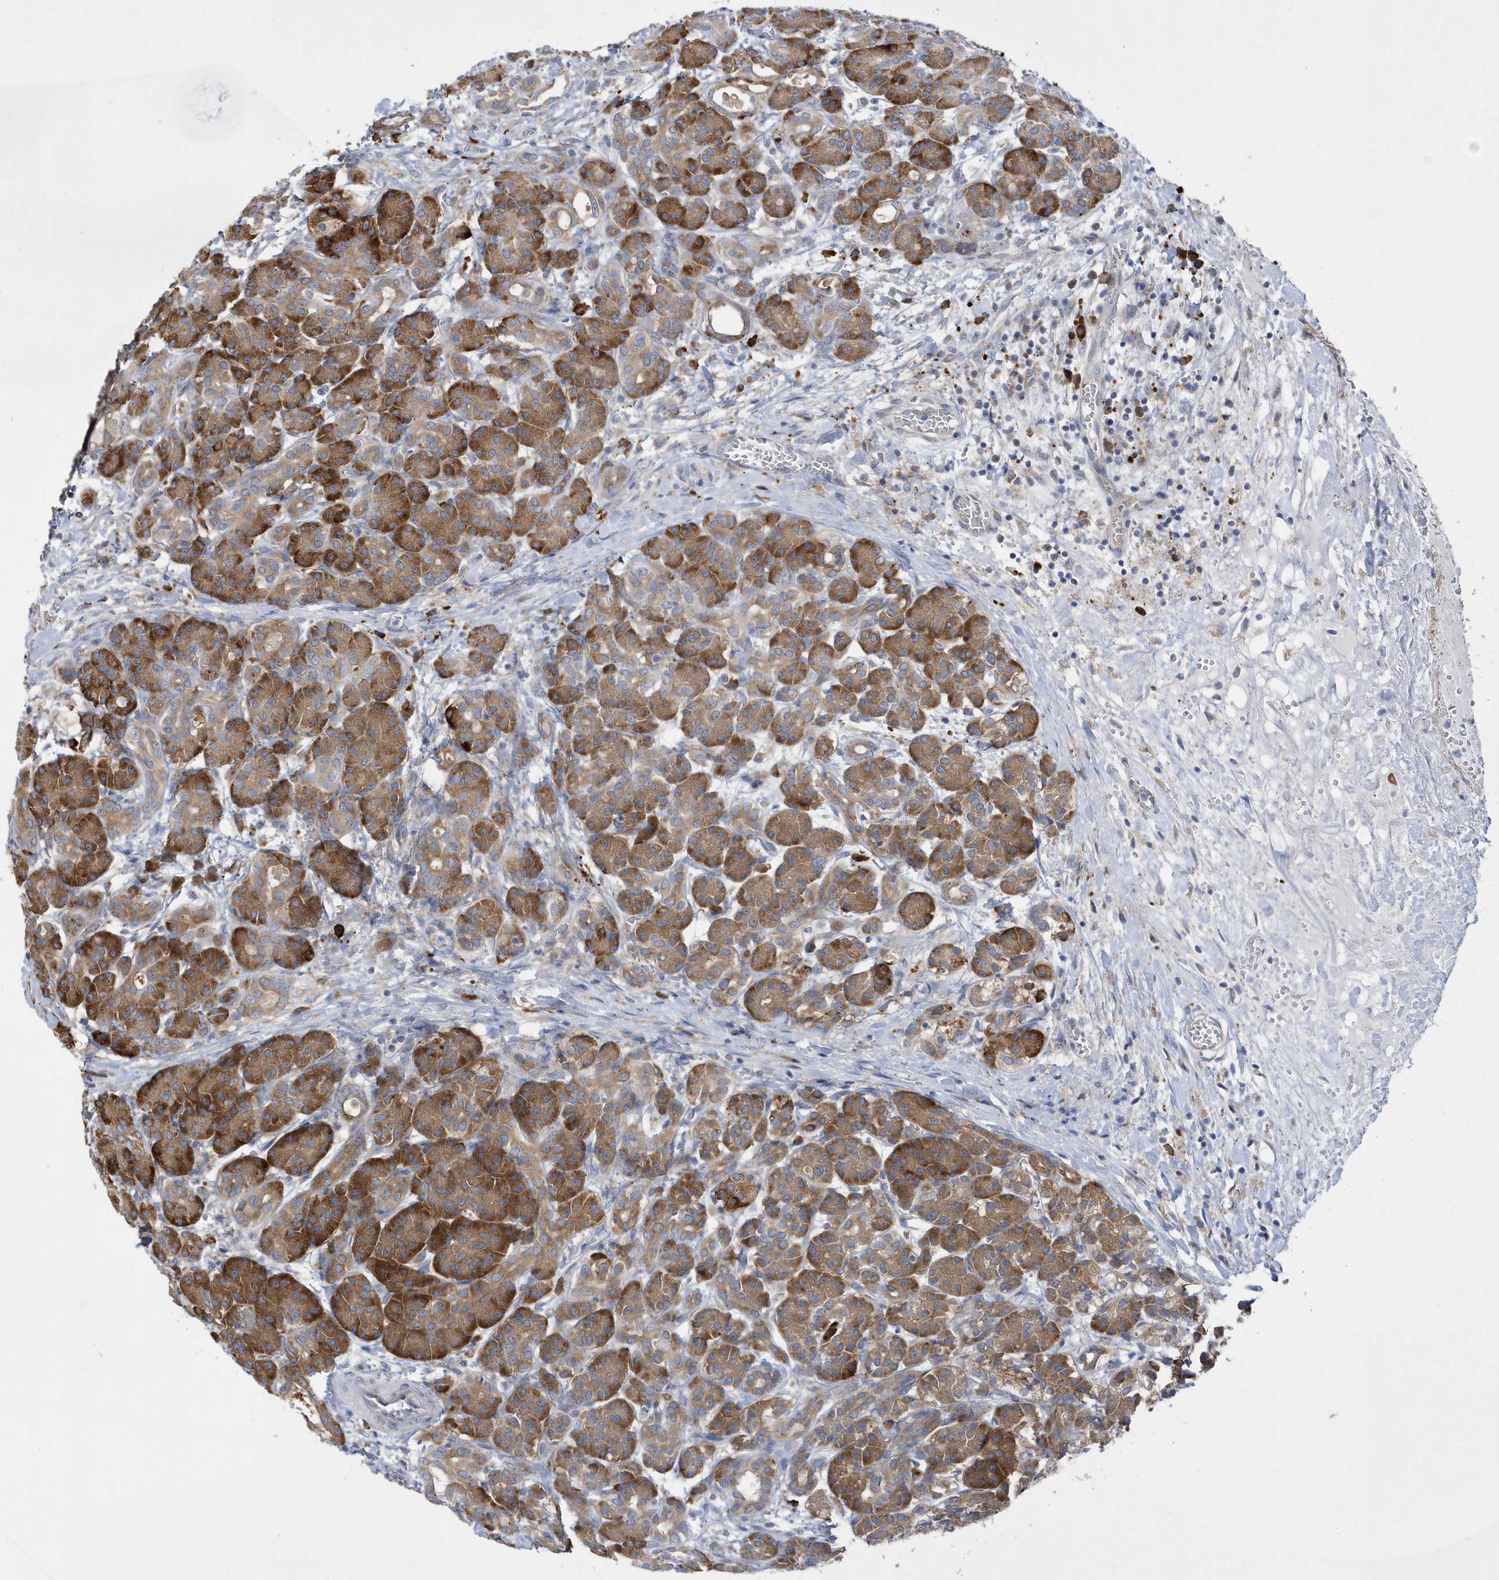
{"staining": {"intensity": "strong", "quantity": ">75%", "location": "cytoplasmic/membranous"}, "tissue": "pancreas", "cell_type": "Exocrine glandular cells", "image_type": "normal", "snomed": [{"axis": "morphology", "description": "Normal tissue, NOS"}, {"axis": "topography", "description": "Pancreas"}], "caption": "Strong cytoplasmic/membranous protein expression is identified in approximately >75% of exocrine glandular cells in pancreas. (Brightfield microscopy of DAB IHC at high magnification).", "gene": "MED31", "patient": {"sex": "male", "age": 63}}